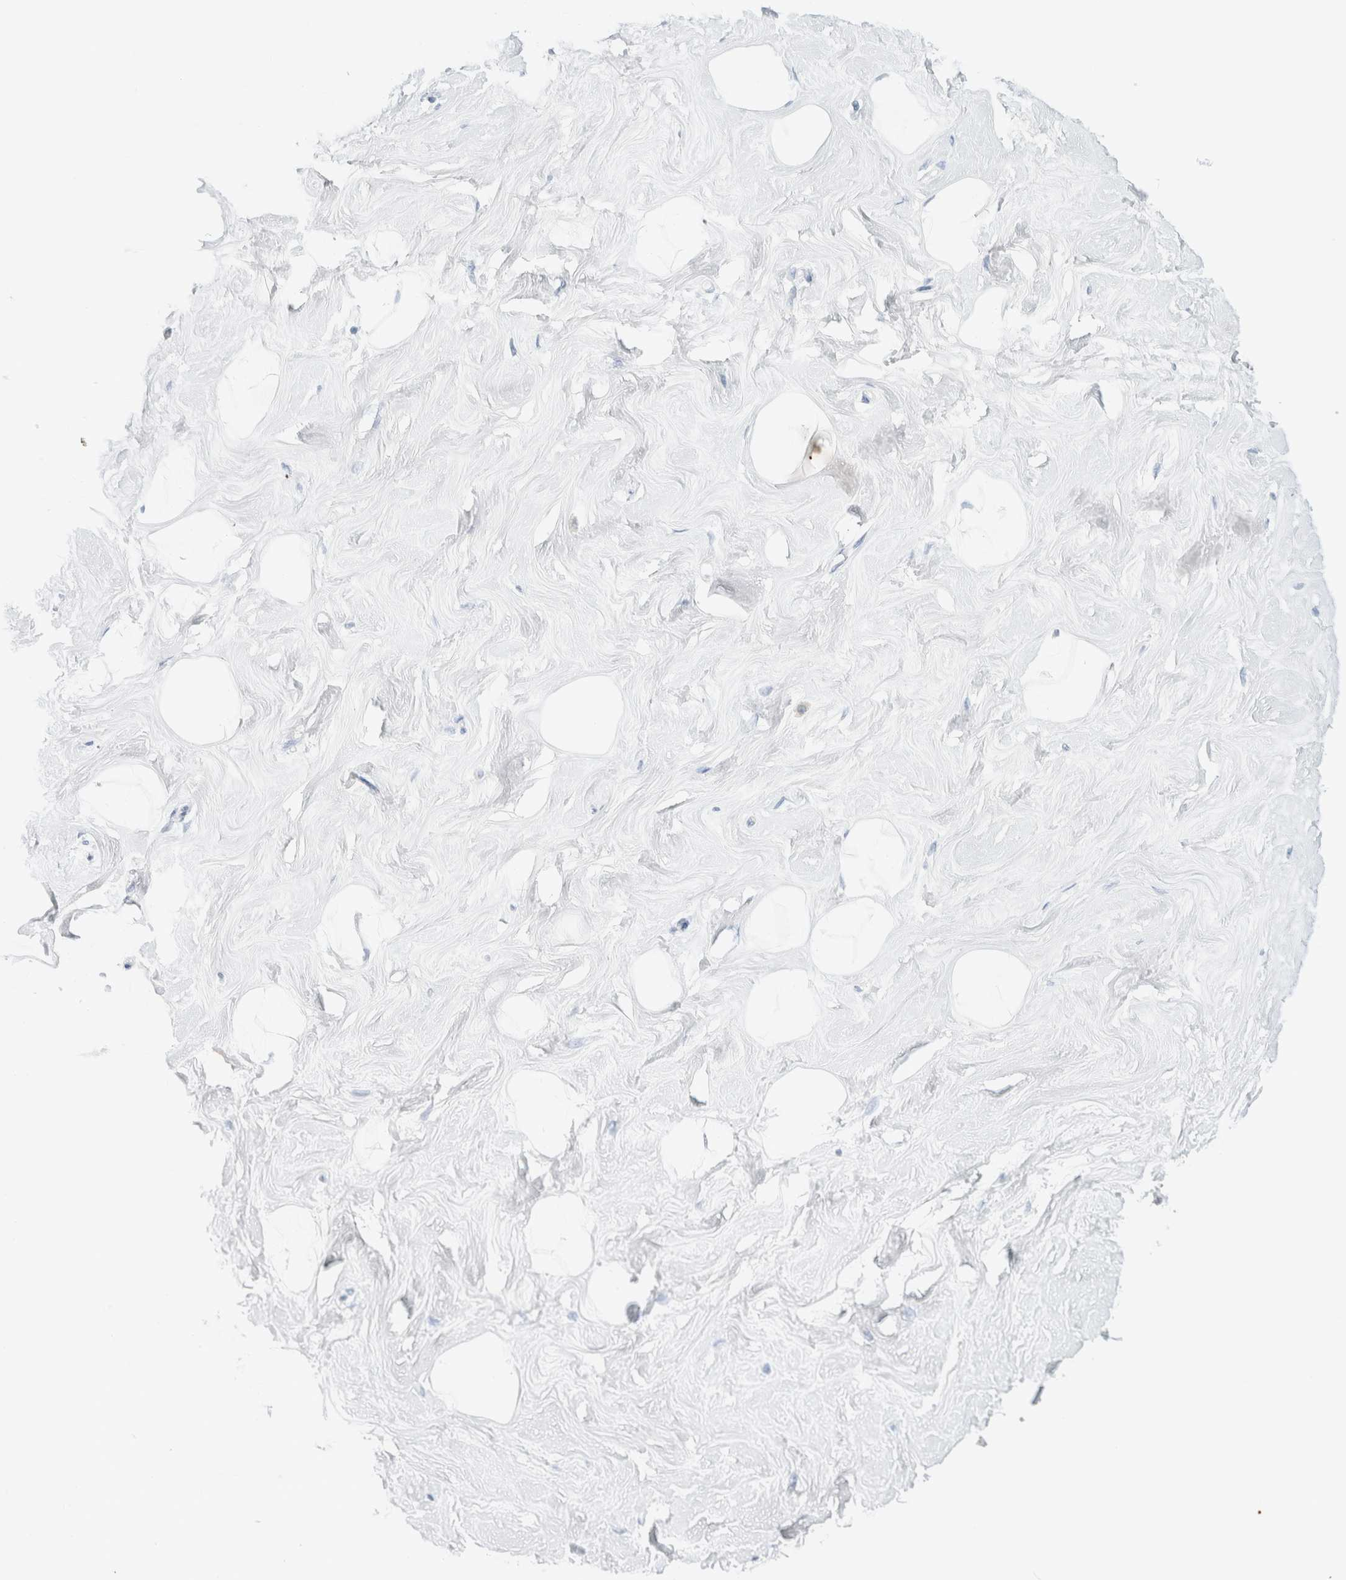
{"staining": {"intensity": "negative", "quantity": "none", "location": "none"}, "tissue": "breast", "cell_type": "Adipocytes", "image_type": "normal", "snomed": [{"axis": "morphology", "description": "Normal tissue, NOS"}, {"axis": "topography", "description": "Breast"}], "caption": "Immunohistochemical staining of normal breast demonstrates no significant staining in adipocytes.", "gene": "CPQ", "patient": {"sex": "female", "age": 23}}